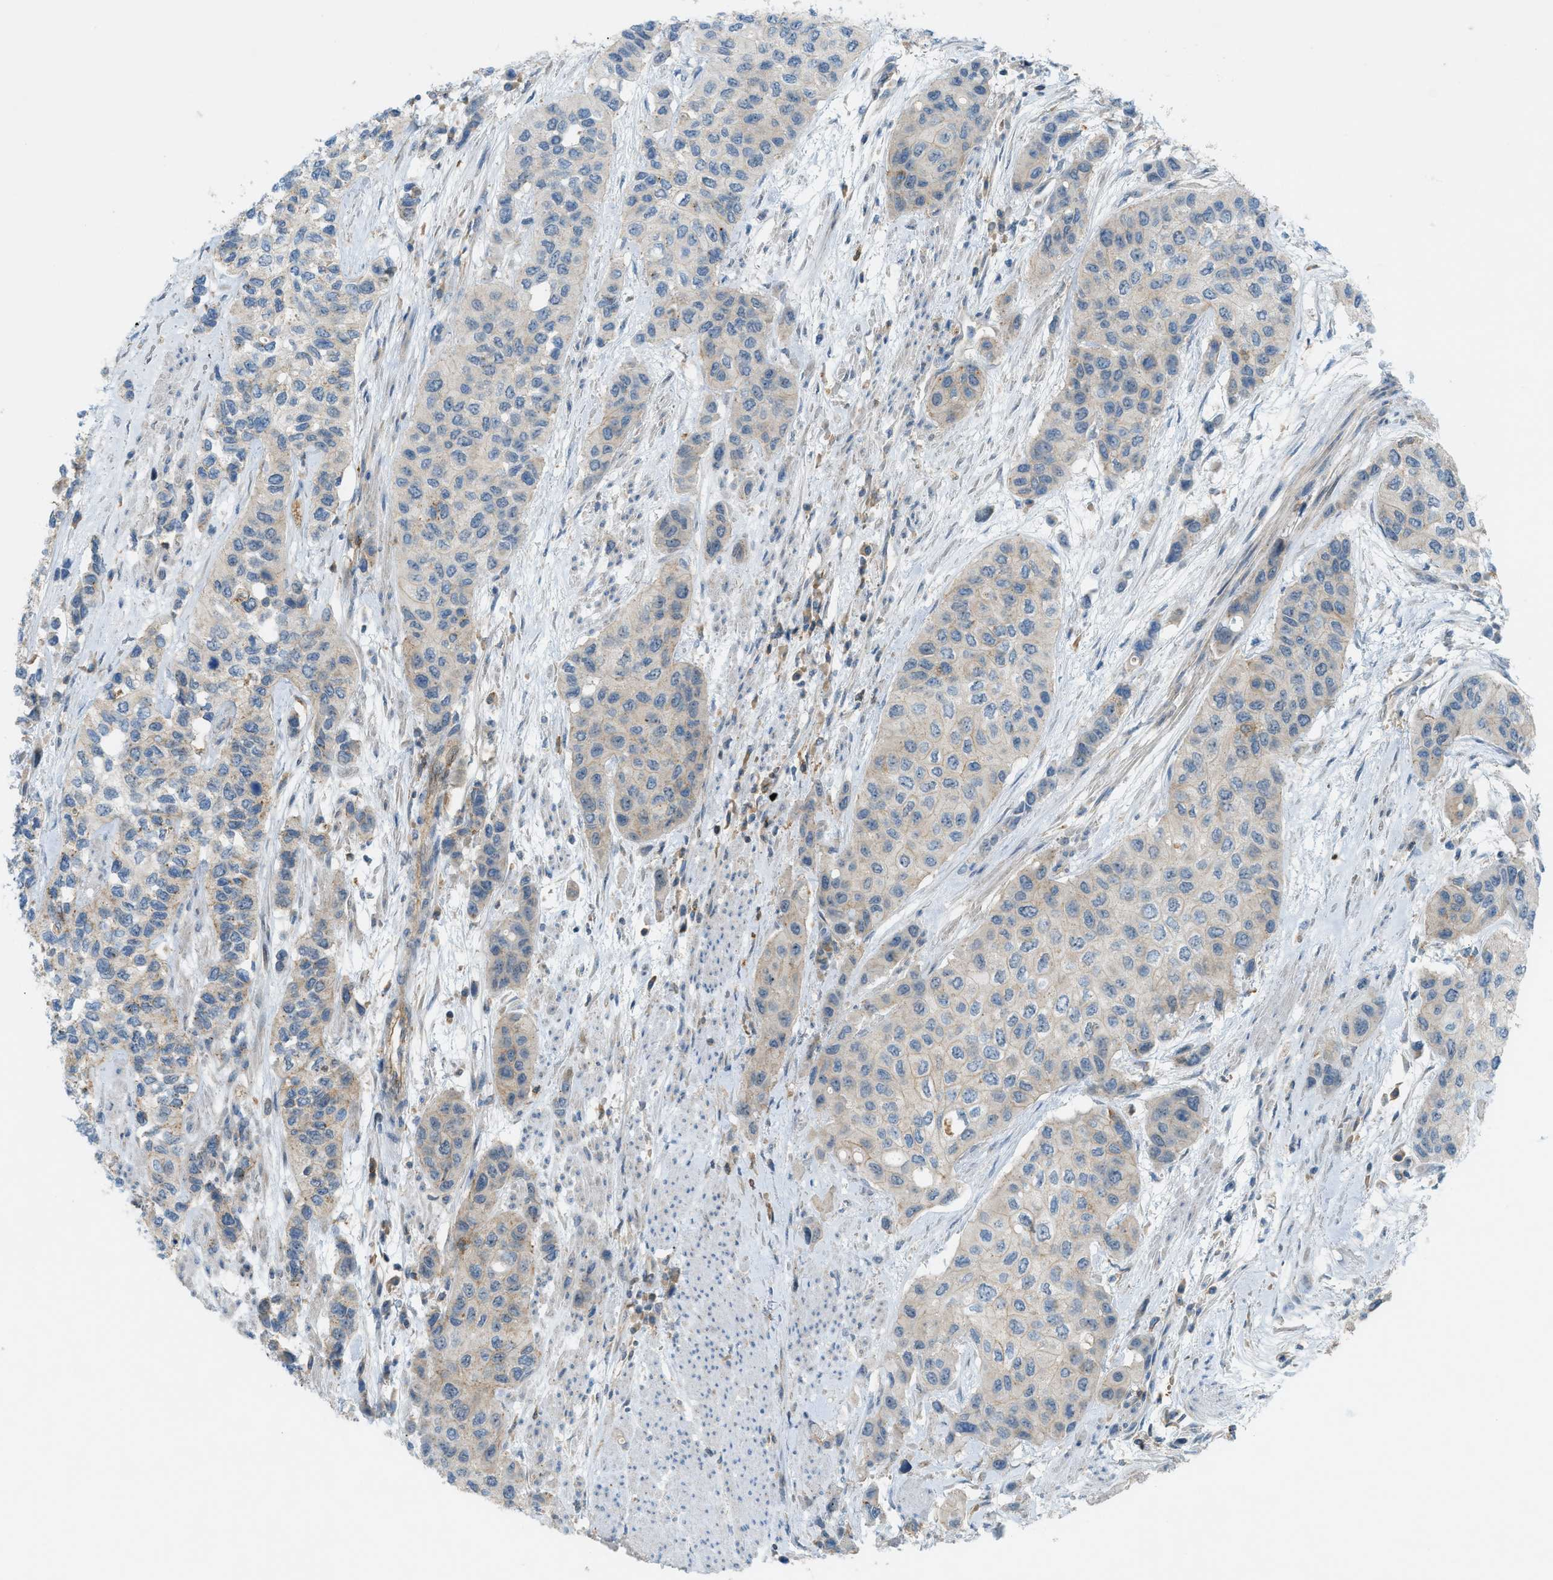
{"staining": {"intensity": "weak", "quantity": "<25%", "location": "cytoplasmic/membranous"}, "tissue": "urothelial cancer", "cell_type": "Tumor cells", "image_type": "cancer", "snomed": [{"axis": "morphology", "description": "Urothelial carcinoma, High grade"}, {"axis": "topography", "description": "Urinary bladder"}], "caption": "A histopathology image of urothelial cancer stained for a protein exhibits no brown staining in tumor cells. (DAB (3,3'-diaminobenzidine) immunohistochemistry (IHC) visualized using brightfield microscopy, high magnification).", "gene": "GRK6", "patient": {"sex": "female", "age": 56}}